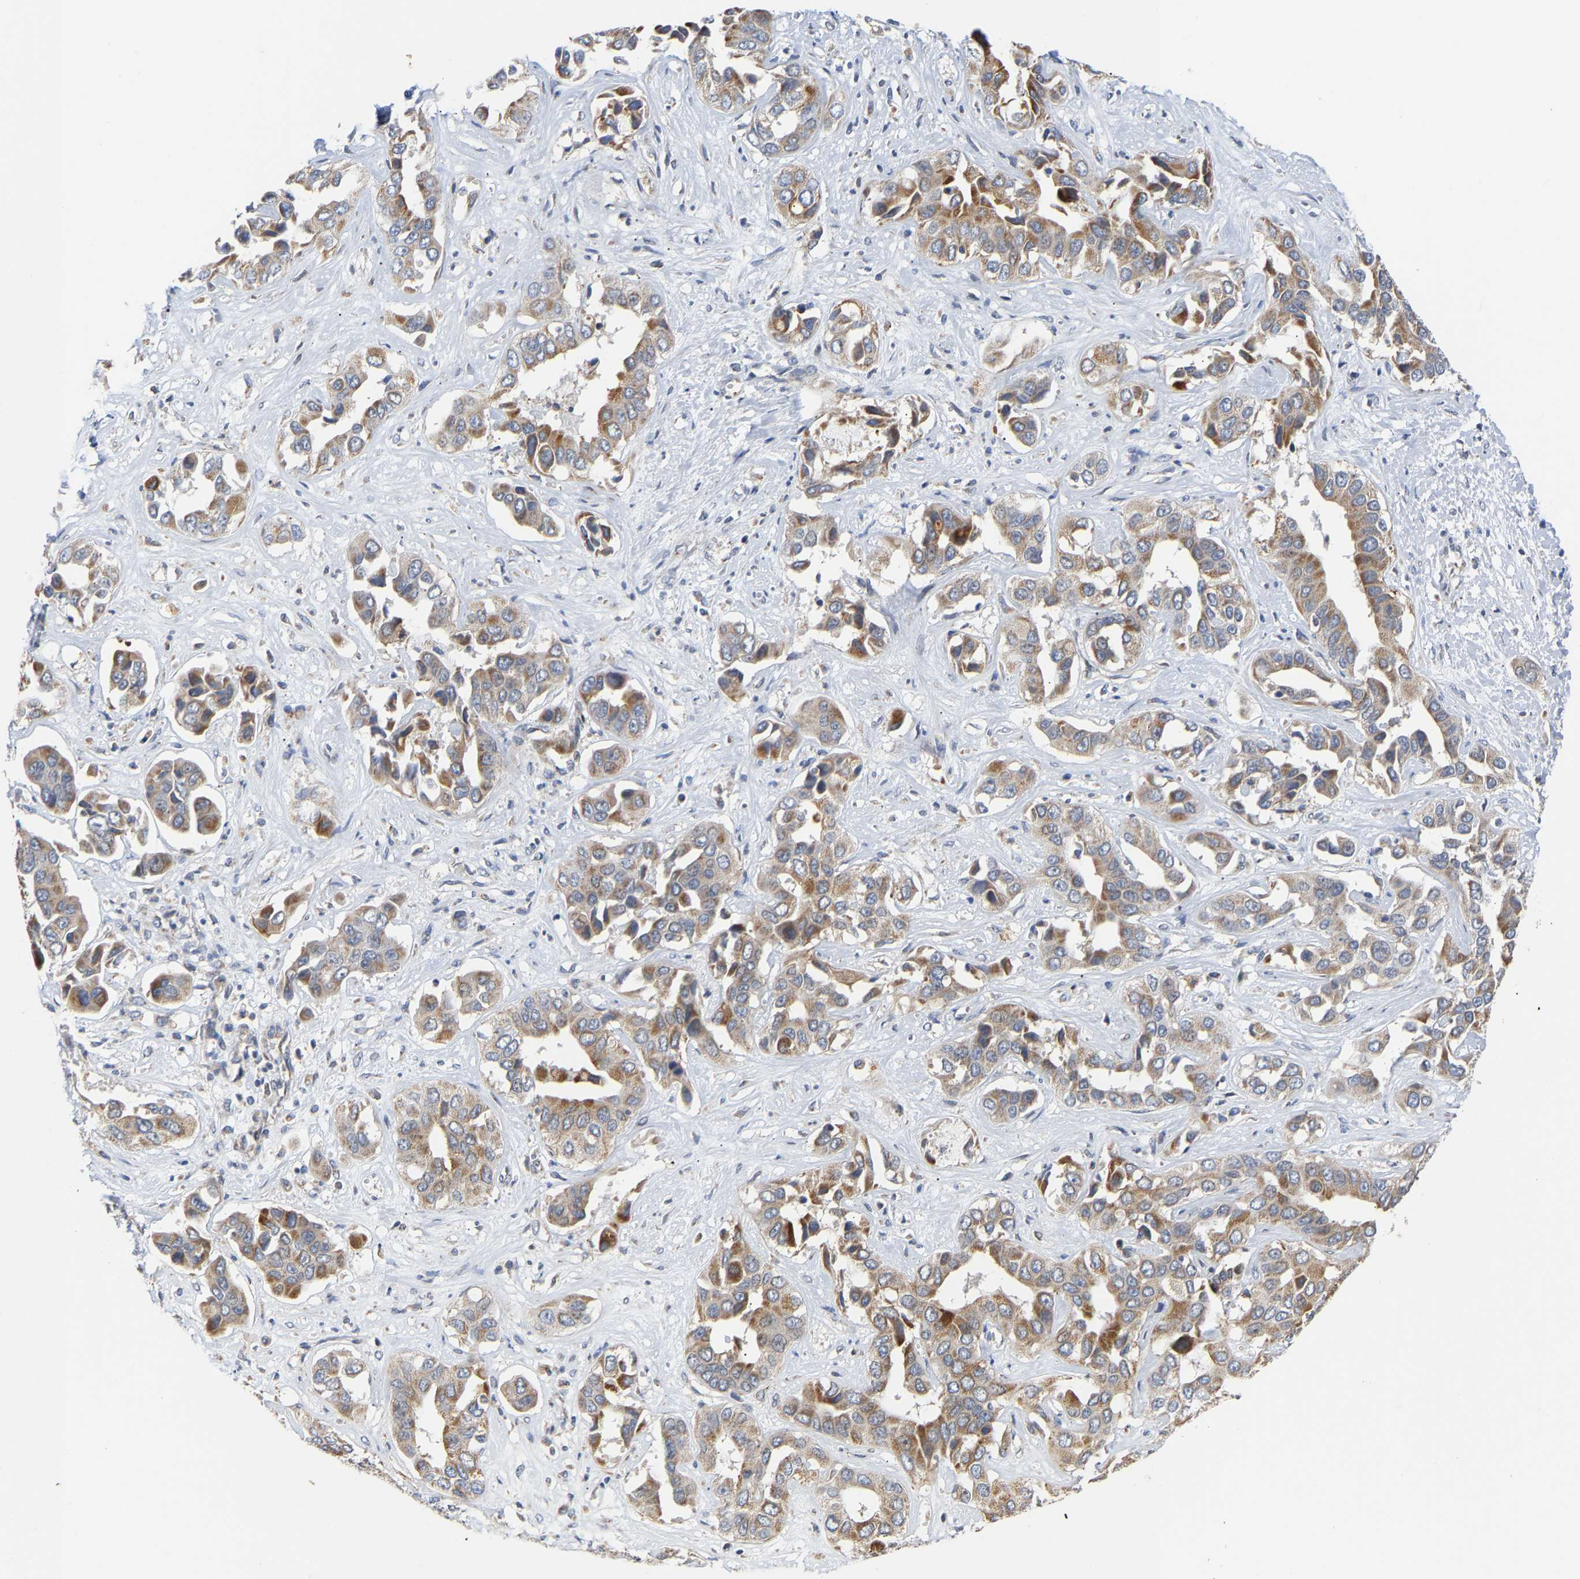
{"staining": {"intensity": "moderate", "quantity": ">75%", "location": "cytoplasmic/membranous"}, "tissue": "liver cancer", "cell_type": "Tumor cells", "image_type": "cancer", "snomed": [{"axis": "morphology", "description": "Cholangiocarcinoma"}, {"axis": "topography", "description": "Liver"}], "caption": "Liver cancer (cholangiocarcinoma) was stained to show a protein in brown. There is medium levels of moderate cytoplasmic/membranous positivity in approximately >75% of tumor cells.", "gene": "PCNT", "patient": {"sex": "female", "age": 52}}